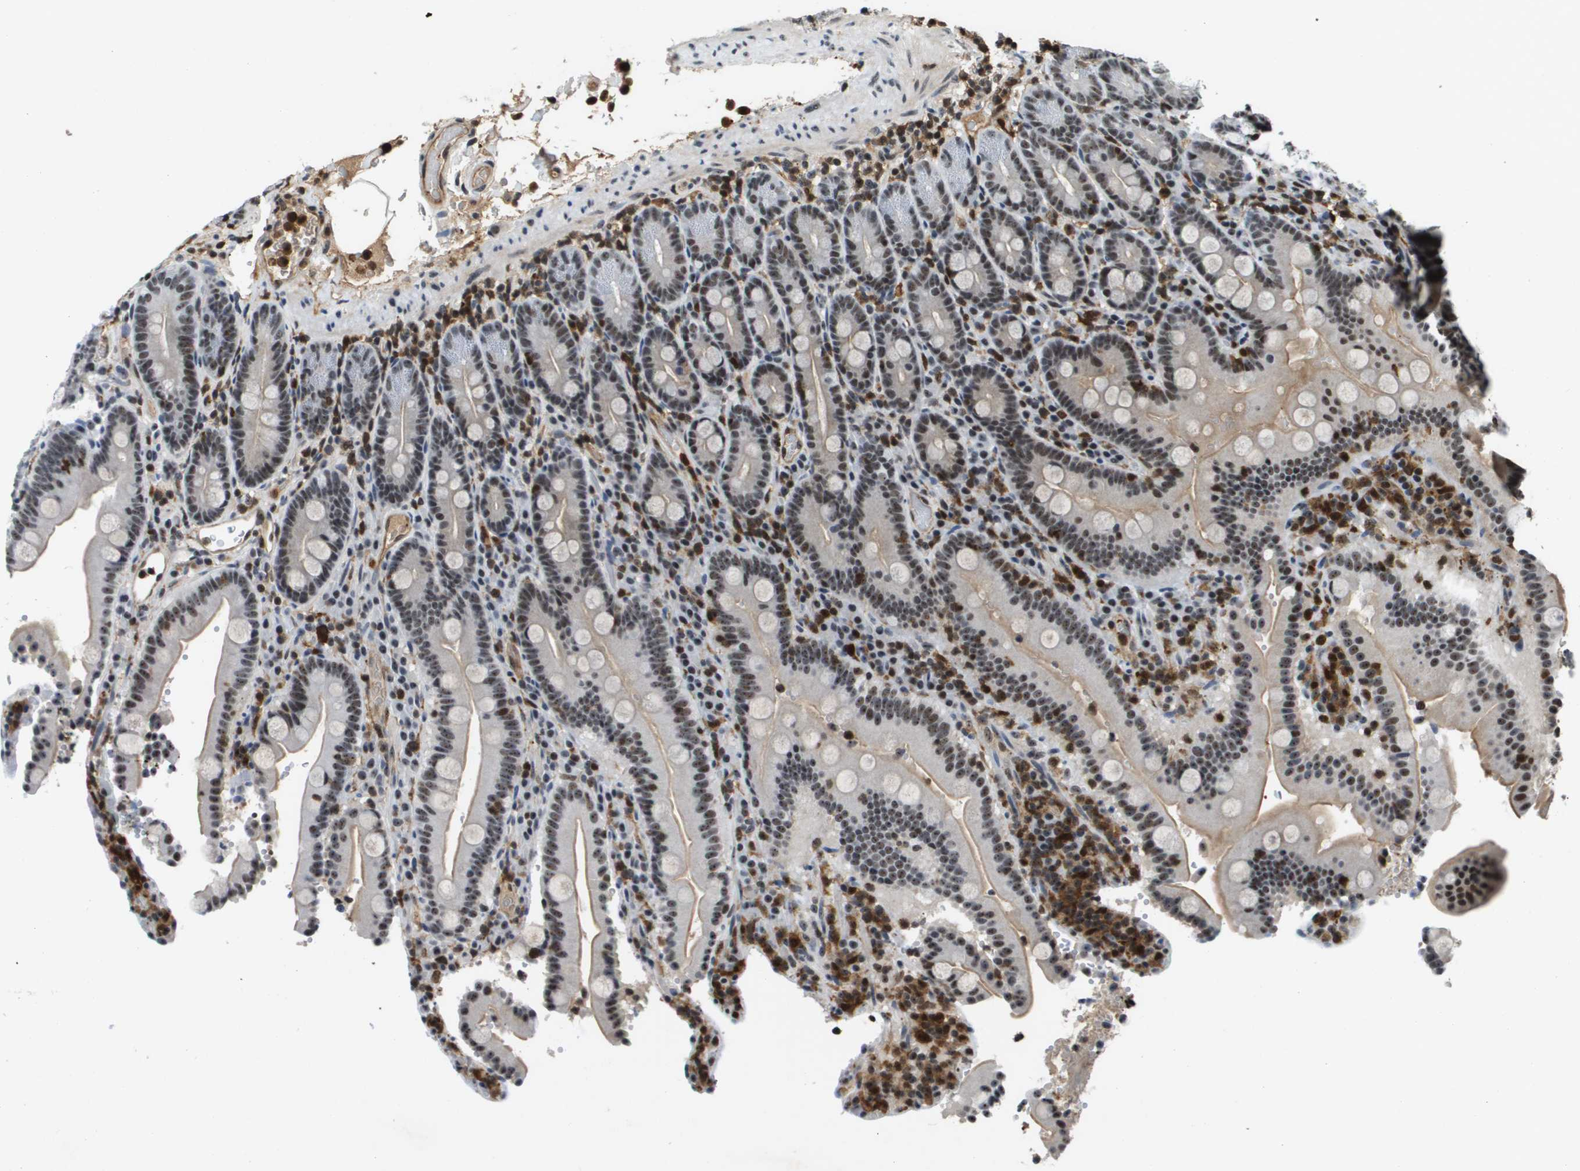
{"staining": {"intensity": "strong", "quantity": "25%-75%", "location": "cytoplasmic/membranous,nuclear"}, "tissue": "duodenum", "cell_type": "Glandular cells", "image_type": "normal", "snomed": [{"axis": "morphology", "description": "Normal tissue, NOS"}, {"axis": "topography", "description": "Small intestine, NOS"}], "caption": "Immunohistochemistry of benign duodenum exhibits high levels of strong cytoplasmic/membranous,nuclear staining in approximately 25%-75% of glandular cells. The staining was performed using DAB, with brown indicating positive protein expression. Nuclei are stained blue with hematoxylin.", "gene": "EP400", "patient": {"sex": "female", "age": 71}}